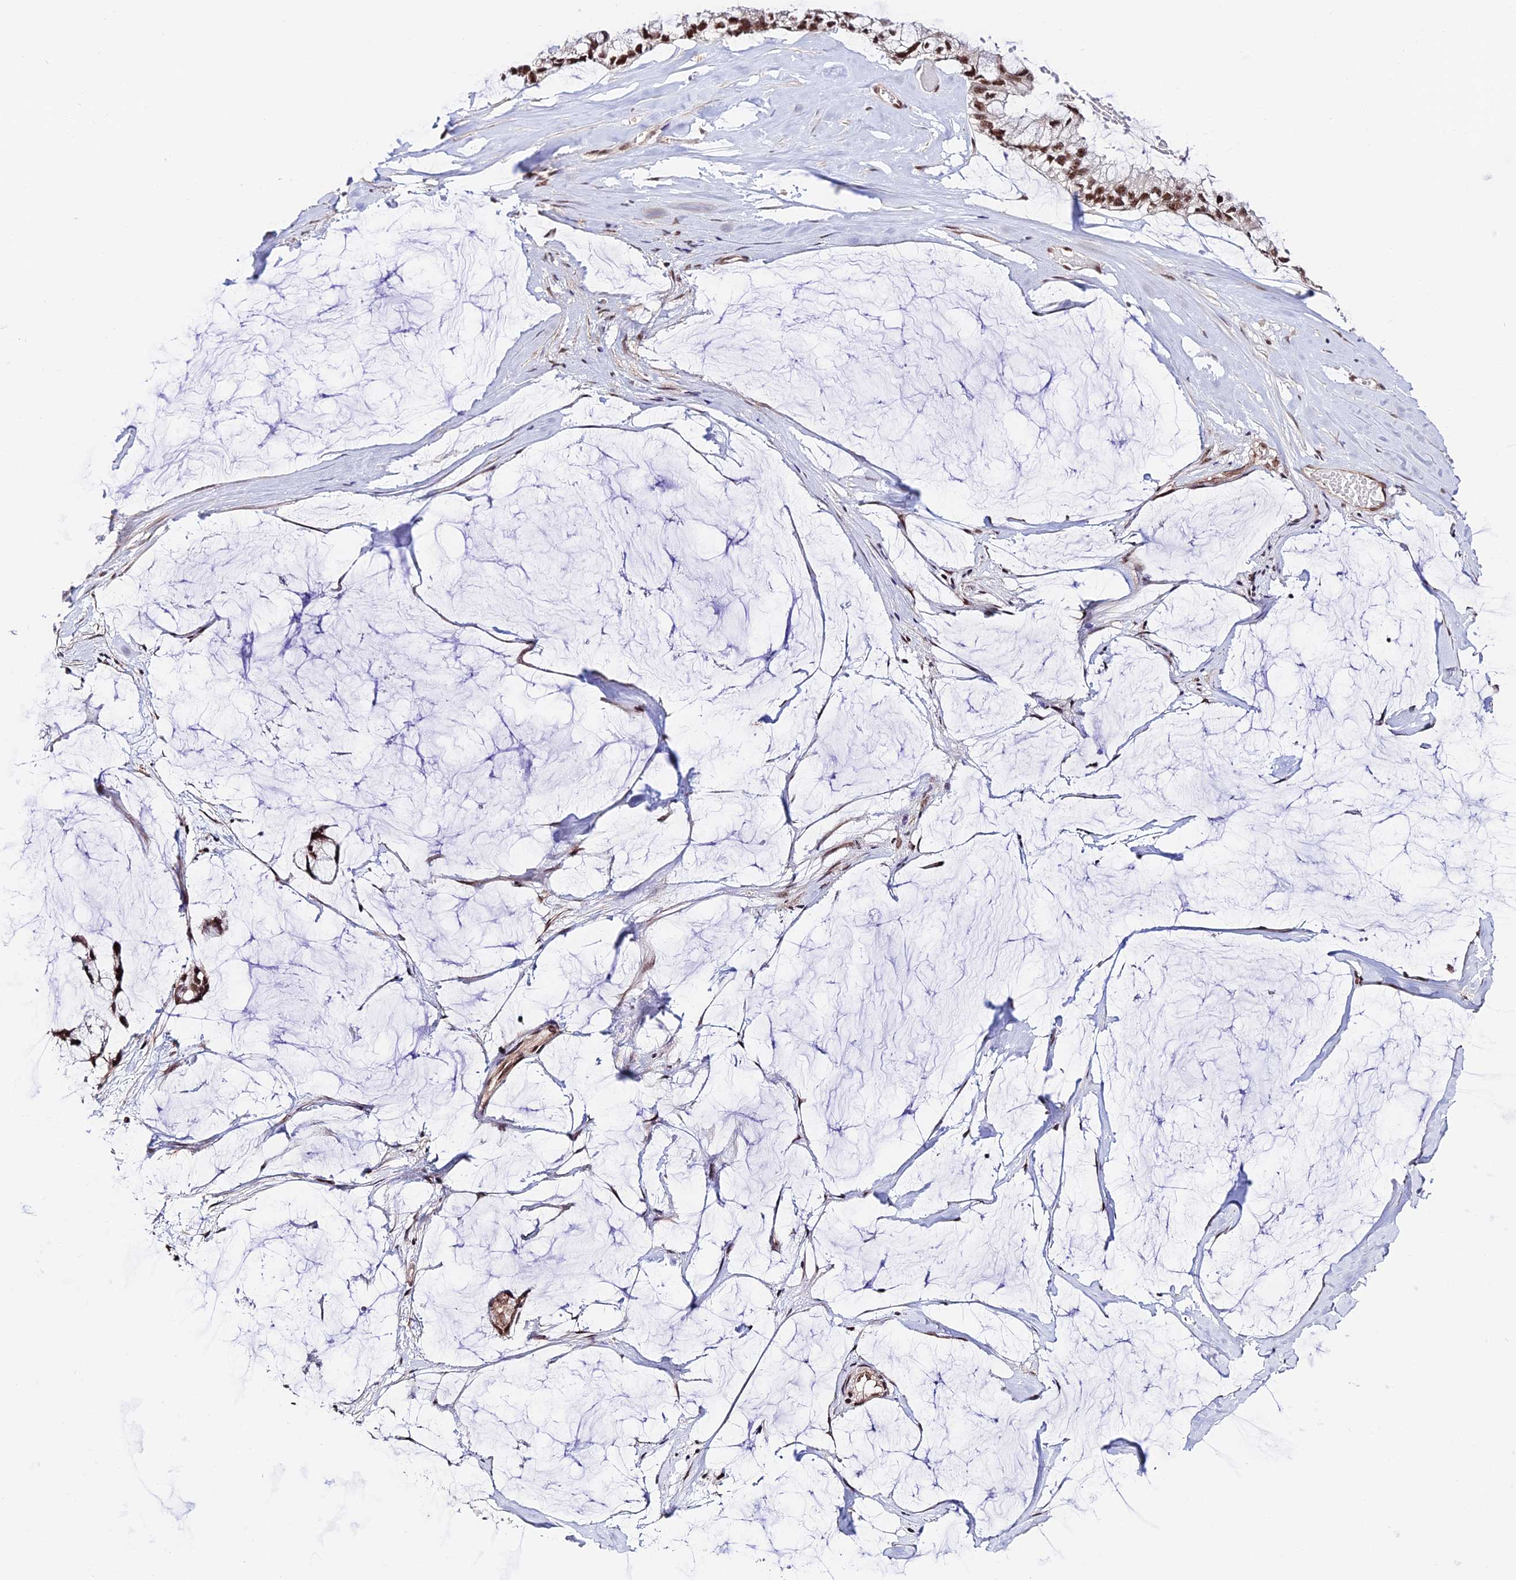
{"staining": {"intensity": "strong", "quantity": ">75%", "location": "nuclear"}, "tissue": "ovarian cancer", "cell_type": "Tumor cells", "image_type": "cancer", "snomed": [{"axis": "morphology", "description": "Cystadenocarcinoma, mucinous, NOS"}, {"axis": "topography", "description": "Ovary"}], "caption": "Brown immunohistochemical staining in mucinous cystadenocarcinoma (ovarian) shows strong nuclear positivity in approximately >75% of tumor cells. The staining was performed using DAB (3,3'-diaminobenzidine), with brown indicating positive protein expression. Nuclei are stained blue with hematoxylin.", "gene": "RBM42", "patient": {"sex": "female", "age": 39}}